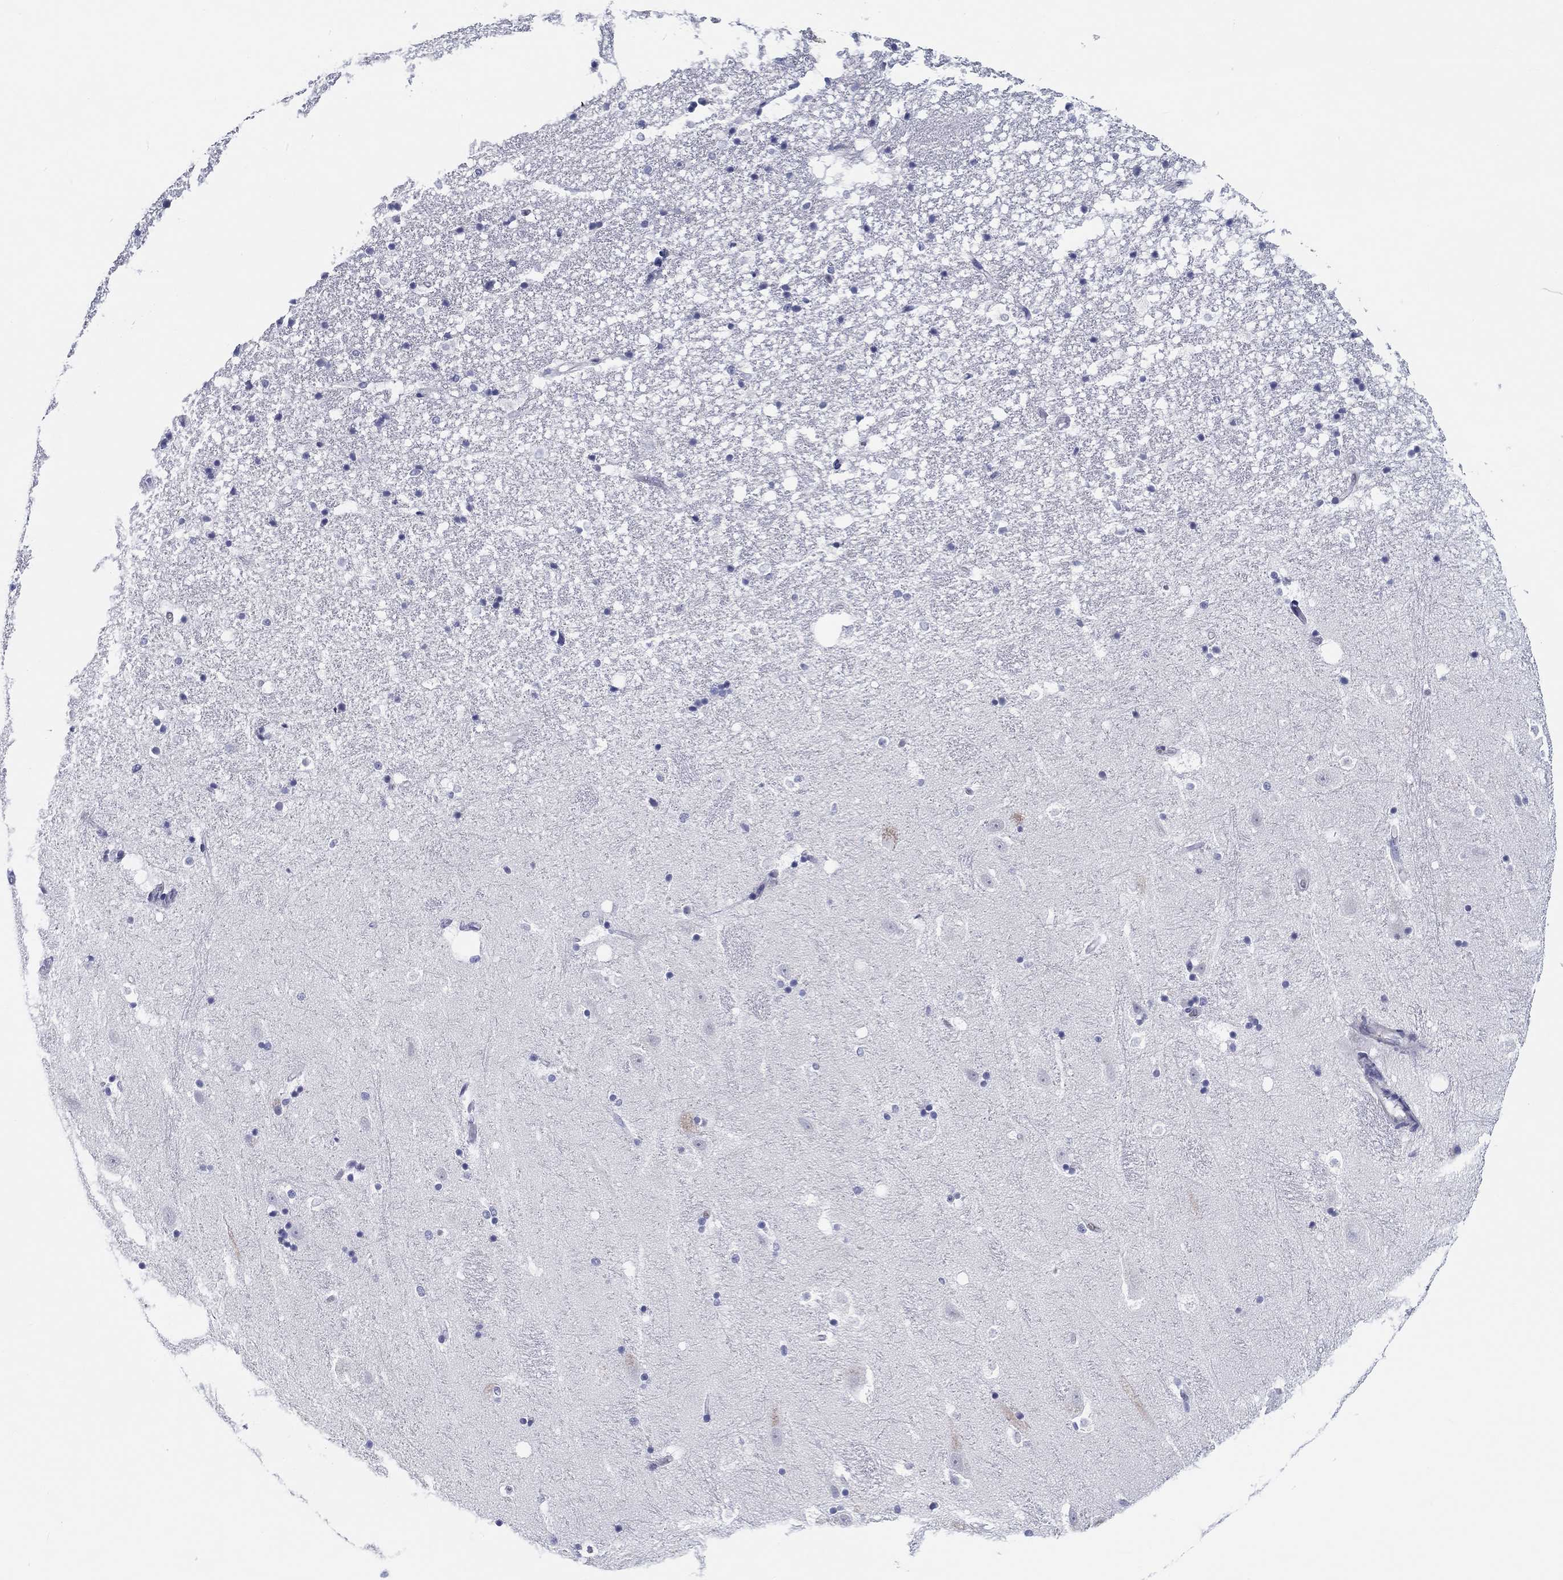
{"staining": {"intensity": "negative", "quantity": "none", "location": "none"}, "tissue": "hippocampus", "cell_type": "Glial cells", "image_type": "normal", "snomed": [{"axis": "morphology", "description": "Normal tissue, NOS"}, {"axis": "topography", "description": "Hippocampus"}], "caption": "Immunohistochemical staining of unremarkable human hippocampus demonstrates no significant staining in glial cells. (Brightfield microscopy of DAB immunohistochemistry (IHC) at high magnification).", "gene": "CRYGD", "patient": {"sex": "male", "age": 49}}